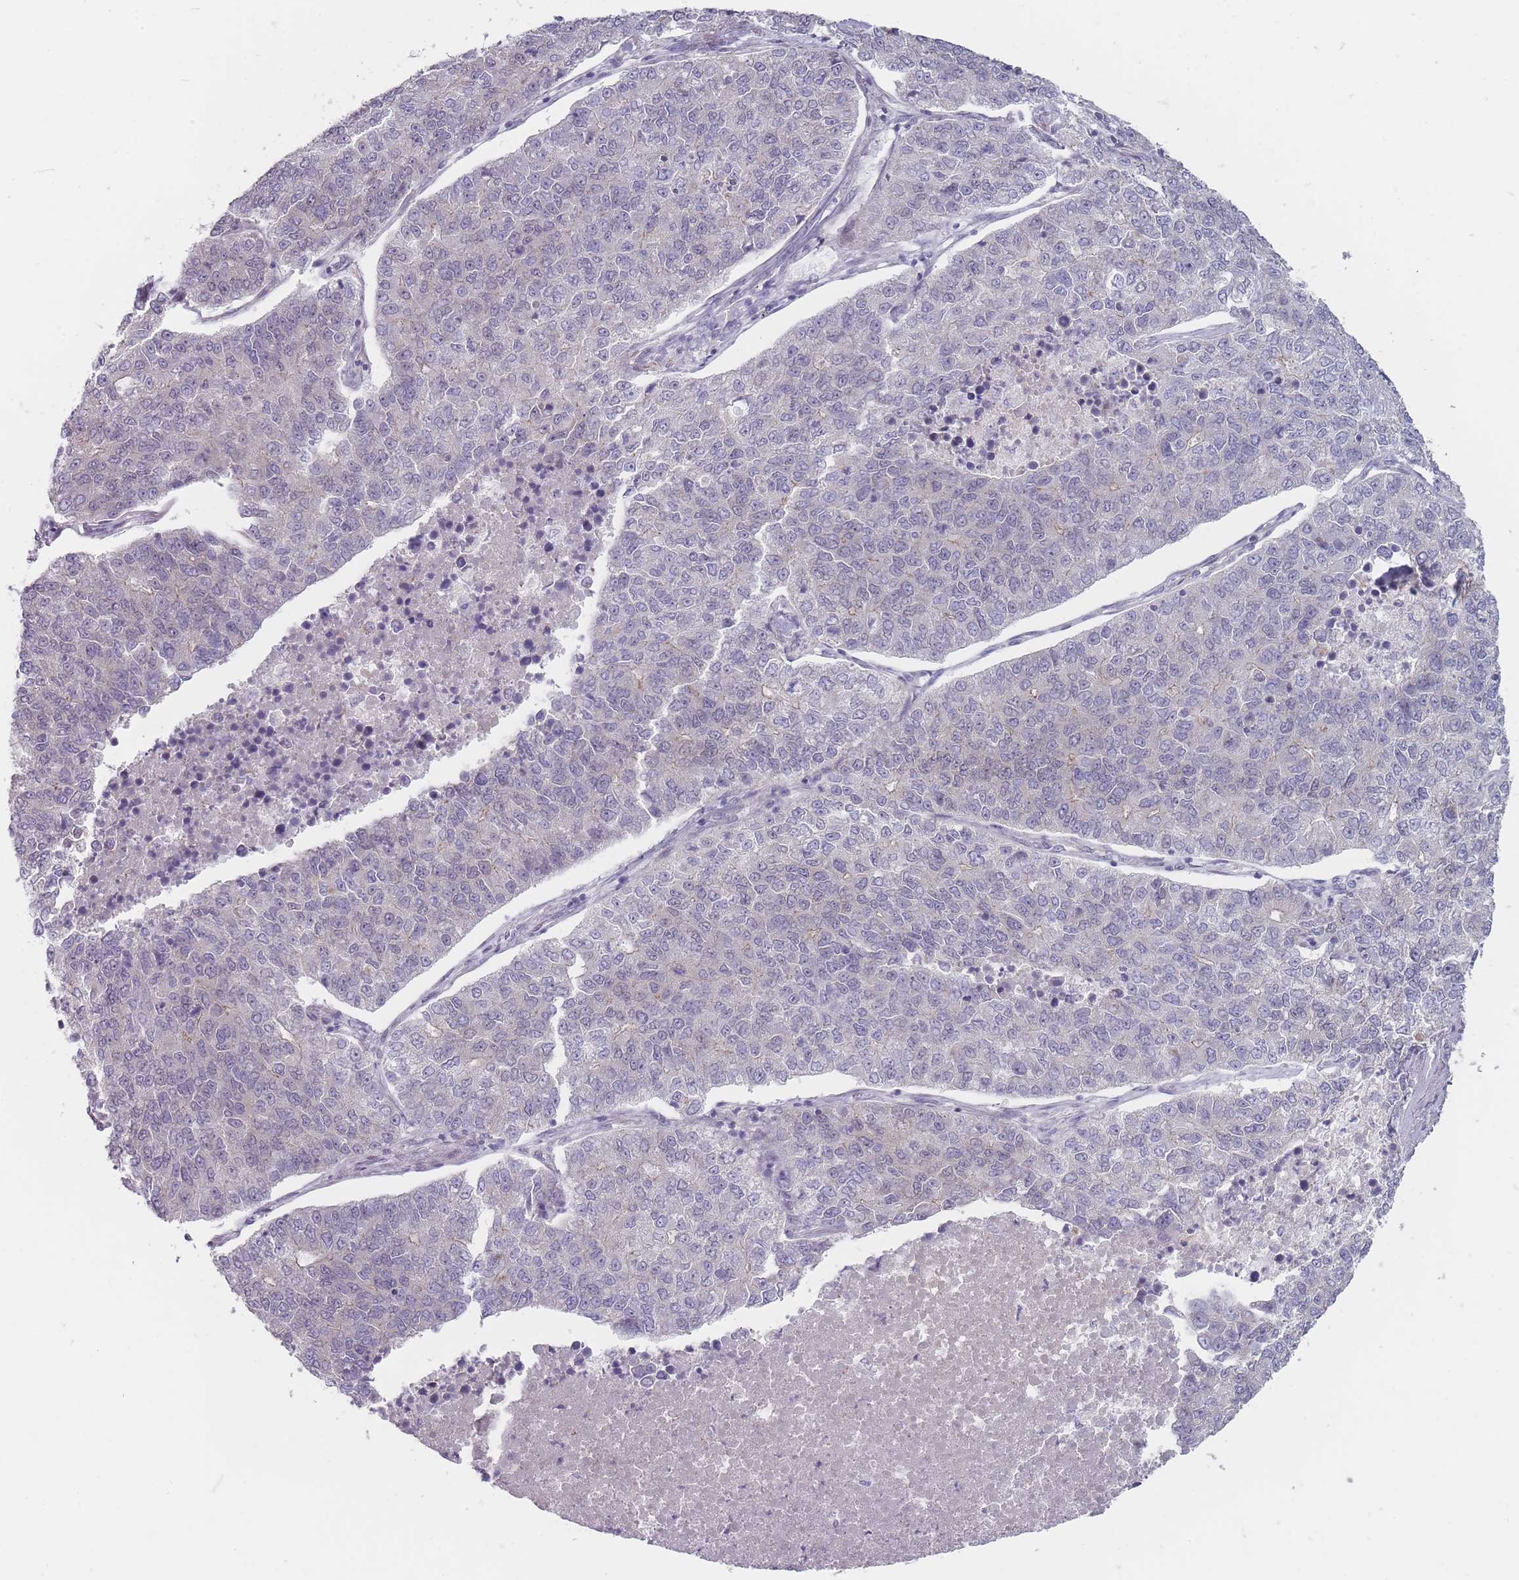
{"staining": {"intensity": "negative", "quantity": "none", "location": "none"}, "tissue": "lung cancer", "cell_type": "Tumor cells", "image_type": "cancer", "snomed": [{"axis": "morphology", "description": "Adenocarcinoma, NOS"}, {"axis": "topography", "description": "Lung"}], "caption": "Immunohistochemical staining of human lung adenocarcinoma shows no significant positivity in tumor cells. (Brightfield microscopy of DAB IHC at high magnification).", "gene": "PCDH12", "patient": {"sex": "male", "age": 49}}